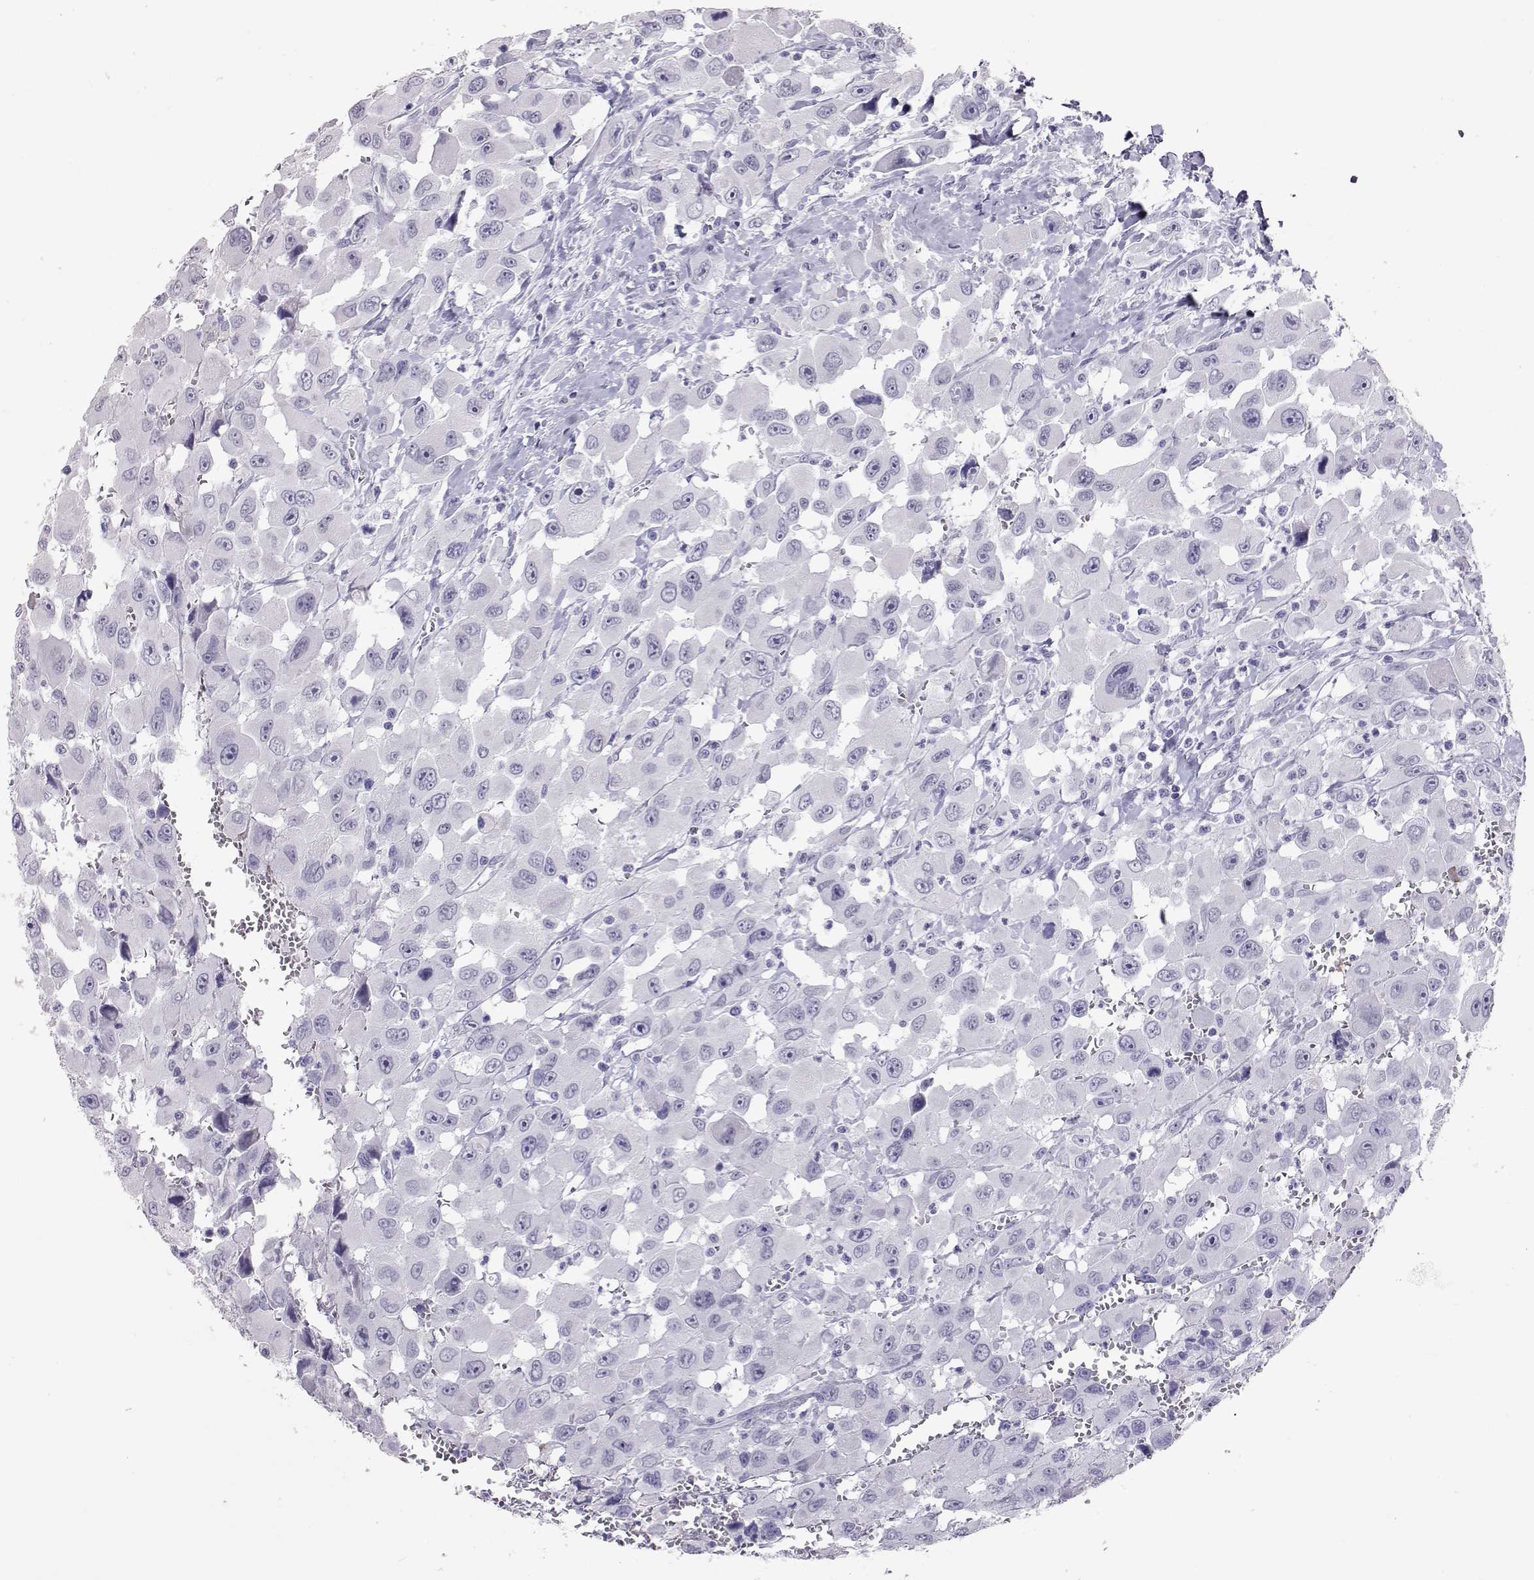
{"staining": {"intensity": "negative", "quantity": "none", "location": "none"}, "tissue": "head and neck cancer", "cell_type": "Tumor cells", "image_type": "cancer", "snomed": [{"axis": "morphology", "description": "Squamous cell carcinoma, NOS"}, {"axis": "morphology", "description": "Squamous cell carcinoma, metastatic, NOS"}, {"axis": "topography", "description": "Oral tissue"}, {"axis": "topography", "description": "Head-Neck"}], "caption": "Tumor cells are negative for protein expression in human head and neck squamous cell carcinoma.", "gene": "PMCH", "patient": {"sex": "female", "age": 85}}